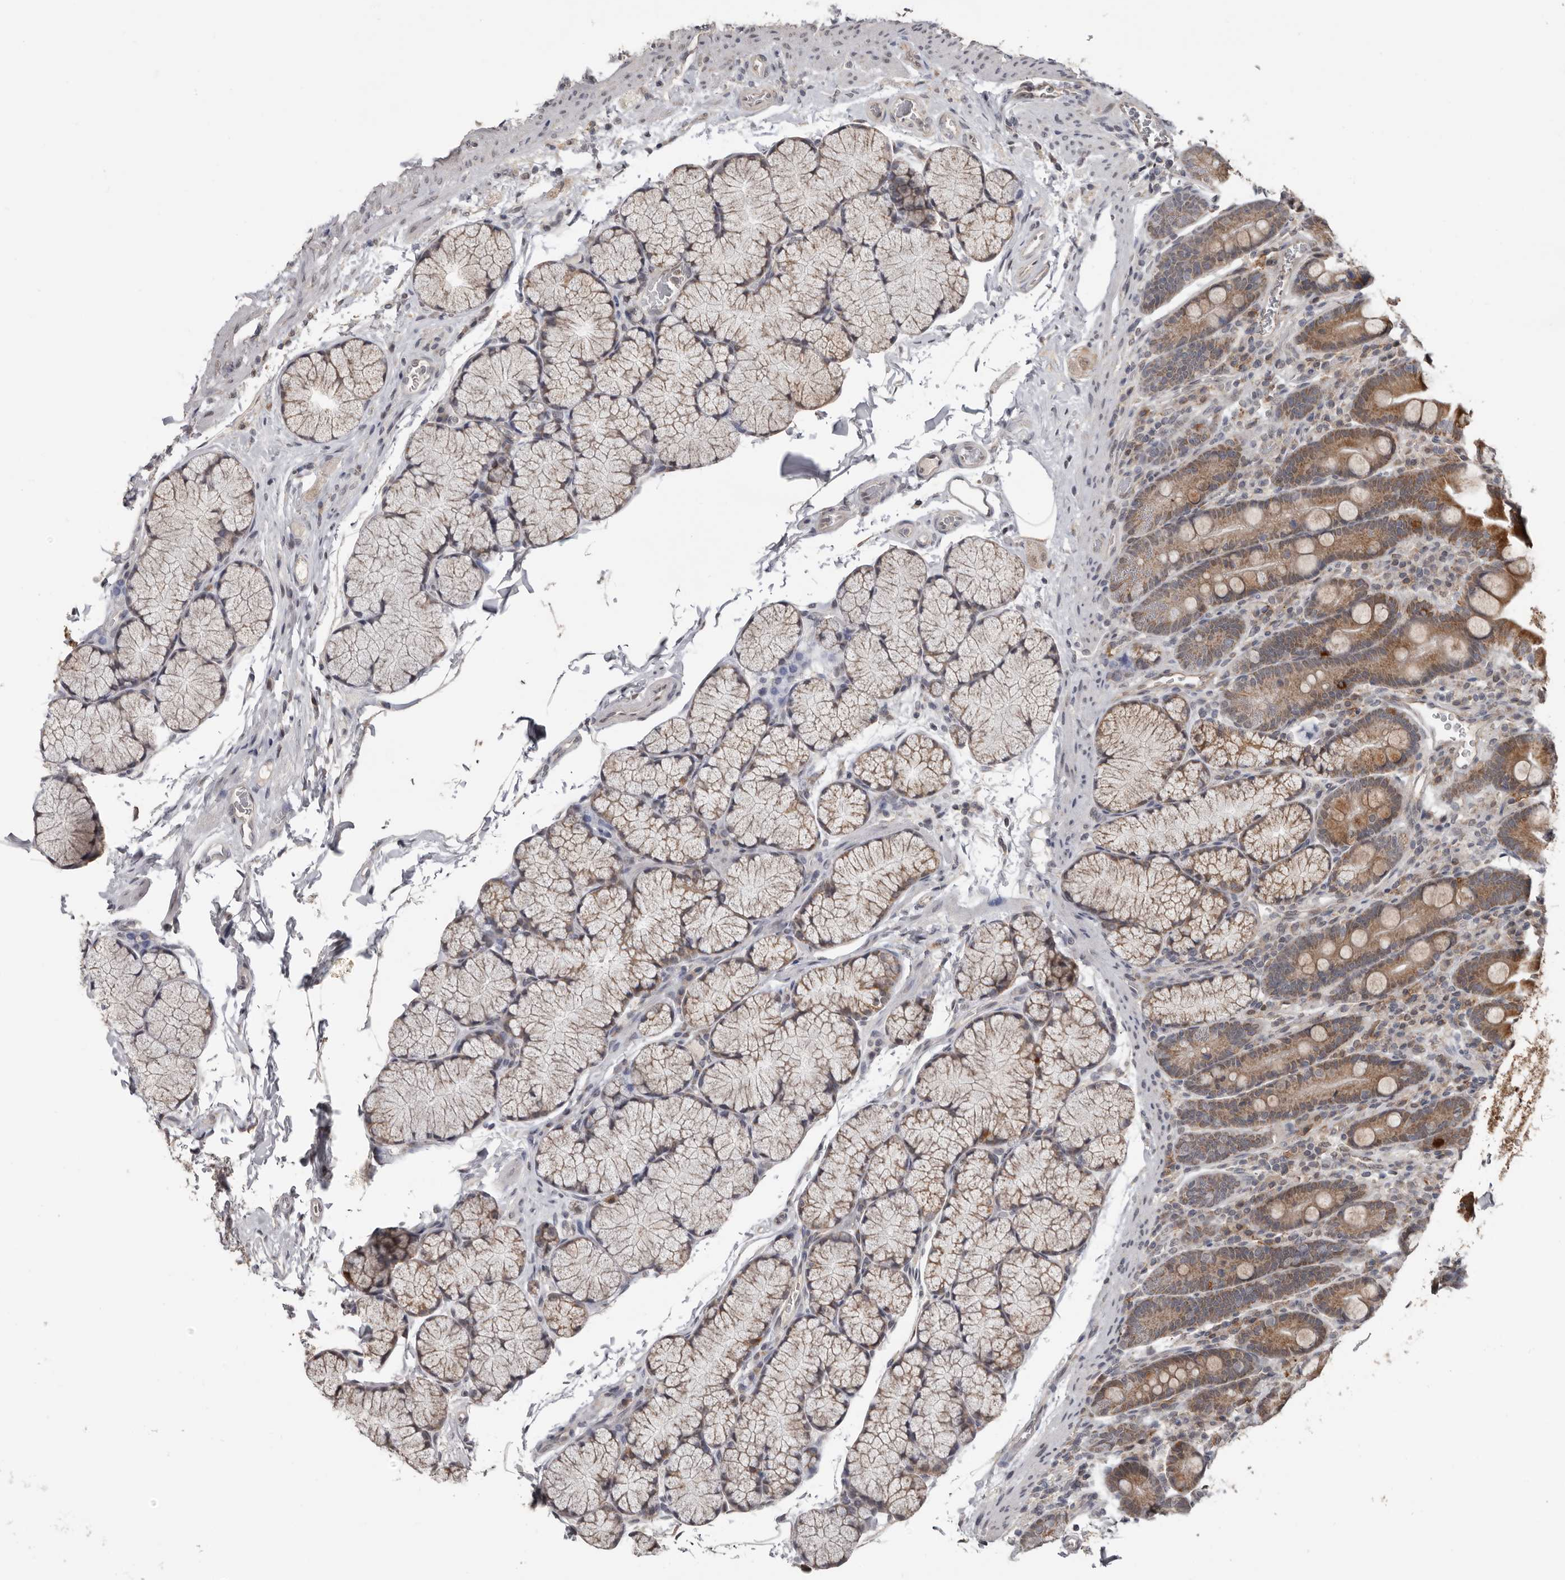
{"staining": {"intensity": "strong", "quantity": ">75%", "location": "cytoplasmic/membranous"}, "tissue": "duodenum", "cell_type": "Glandular cells", "image_type": "normal", "snomed": [{"axis": "morphology", "description": "Normal tissue, NOS"}, {"axis": "topography", "description": "Duodenum"}], "caption": "IHC photomicrograph of benign duodenum: duodenum stained using IHC reveals high levels of strong protein expression localized specifically in the cytoplasmic/membranous of glandular cells, appearing as a cytoplasmic/membranous brown color.", "gene": "MOGAT2", "patient": {"sex": "male", "age": 35}}